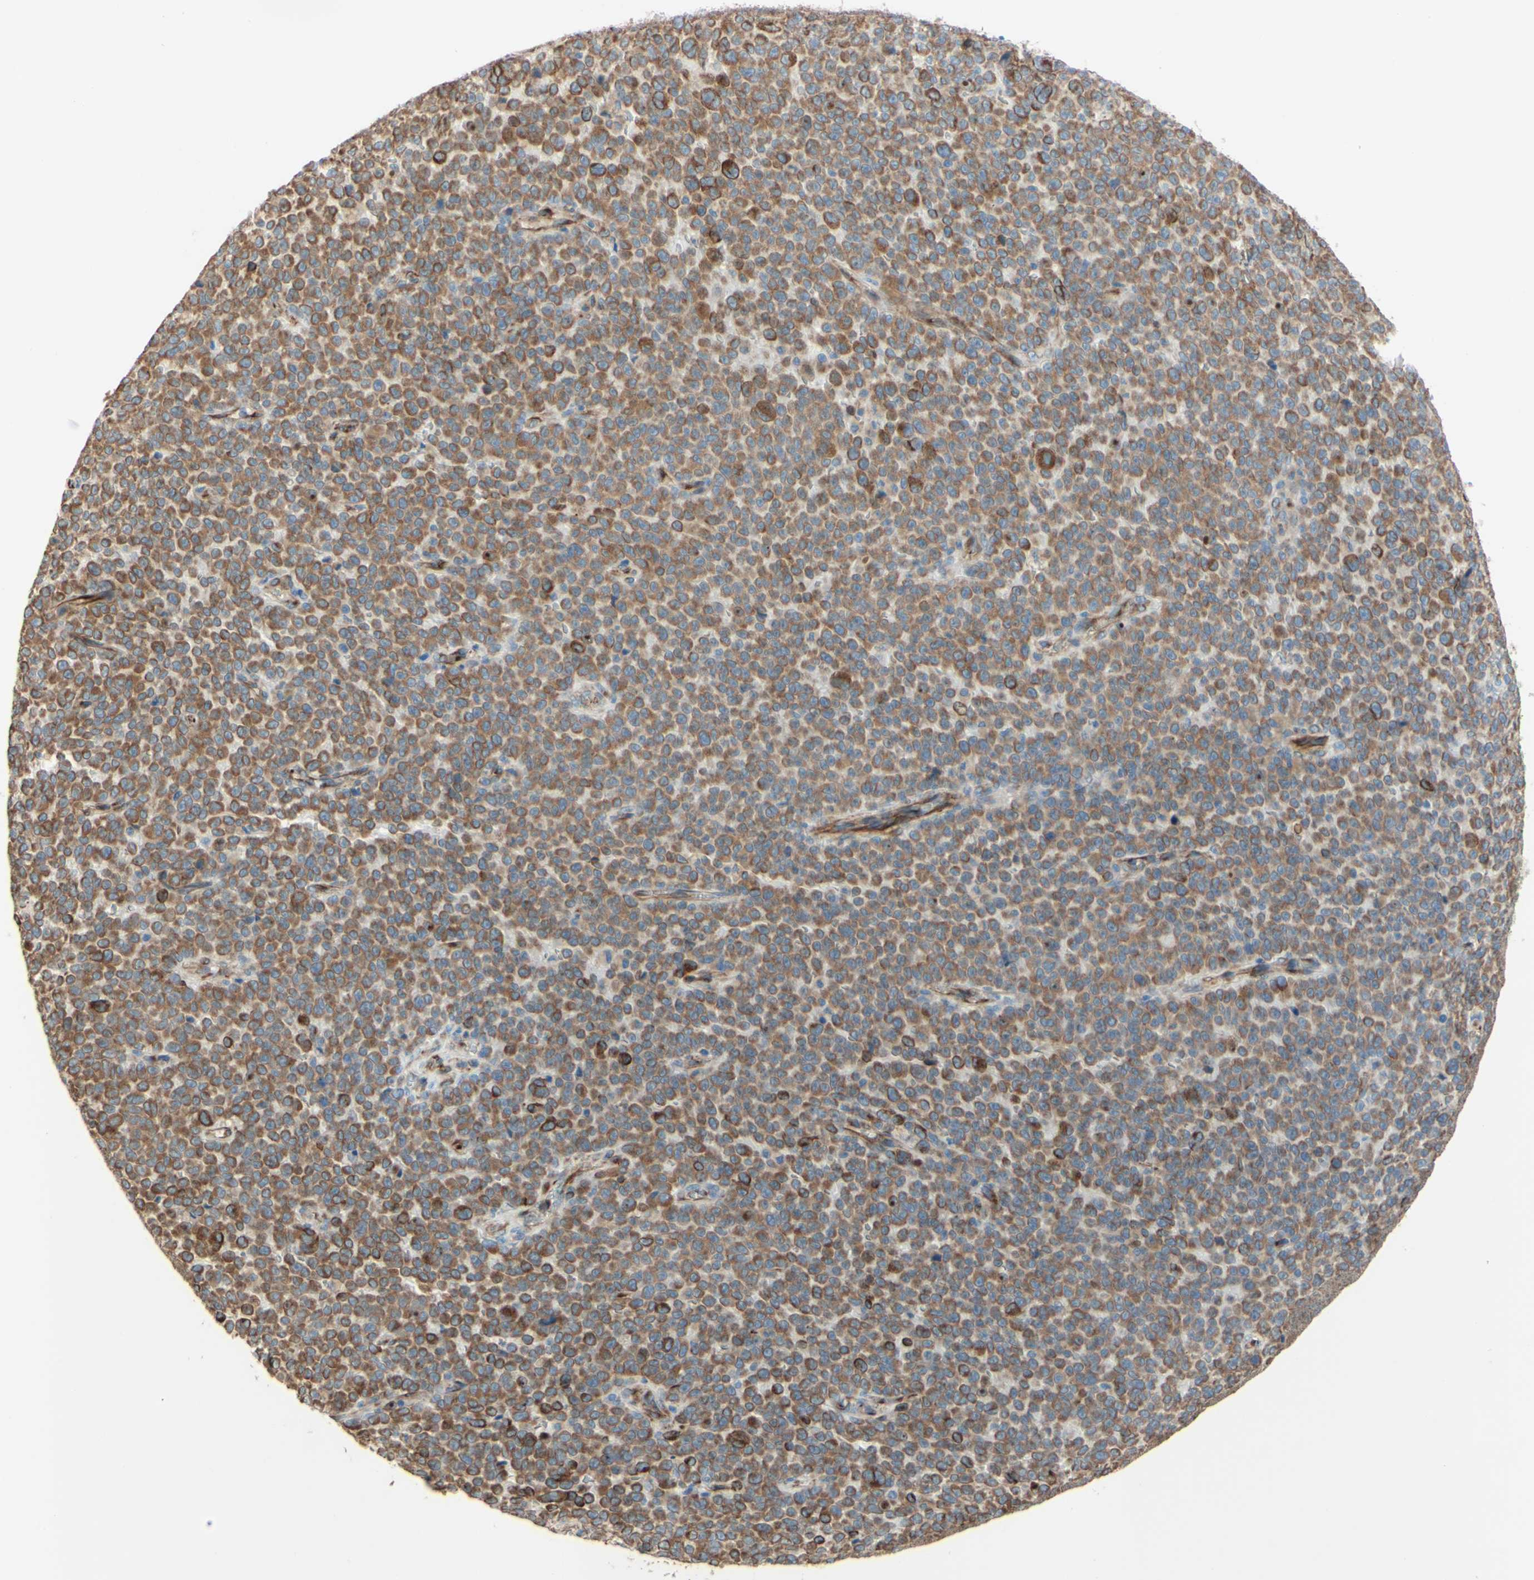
{"staining": {"intensity": "moderate", "quantity": ">75%", "location": "cytoplasmic/membranous"}, "tissue": "melanoma", "cell_type": "Tumor cells", "image_type": "cancer", "snomed": [{"axis": "morphology", "description": "Malignant melanoma, NOS"}, {"axis": "topography", "description": "Skin"}], "caption": "A brown stain shows moderate cytoplasmic/membranous positivity of a protein in melanoma tumor cells. (Stains: DAB (3,3'-diaminobenzidine) in brown, nuclei in blue, Microscopy: brightfield microscopy at high magnification).", "gene": "ENDOD1", "patient": {"sex": "female", "age": 82}}